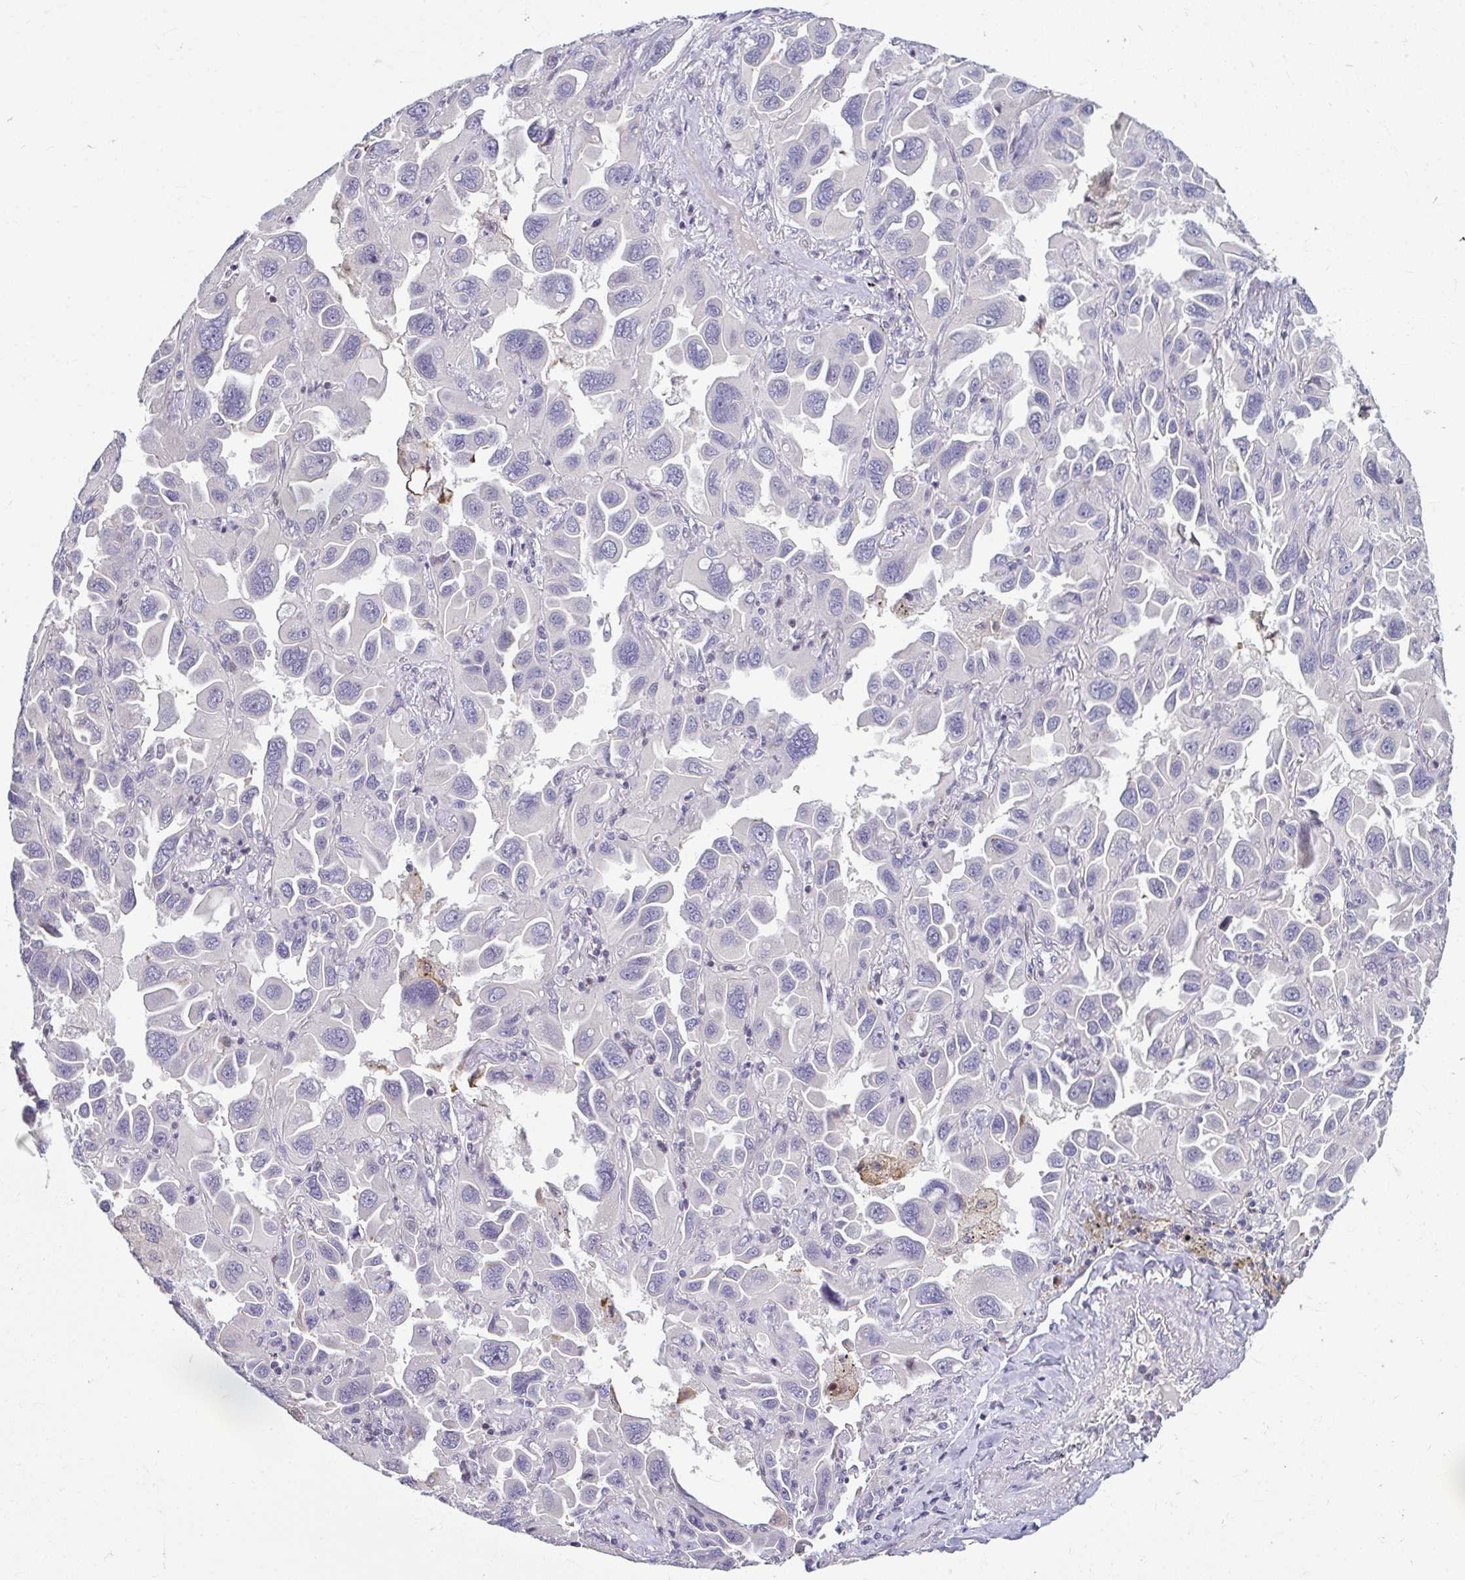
{"staining": {"intensity": "negative", "quantity": "none", "location": "none"}, "tissue": "lung cancer", "cell_type": "Tumor cells", "image_type": "cancer", "snomed": [{"axis": "morphology", "description": "Adenocarcinoma, NOS"}, {"axis": "topography", "description": "Lung"}], "caption": "Lung cancer stained for a protein using immunohistochemistry displays no positivity tumor cells.", "gene": "ODF1", "patient": {"sex": "male", "age": 64}}